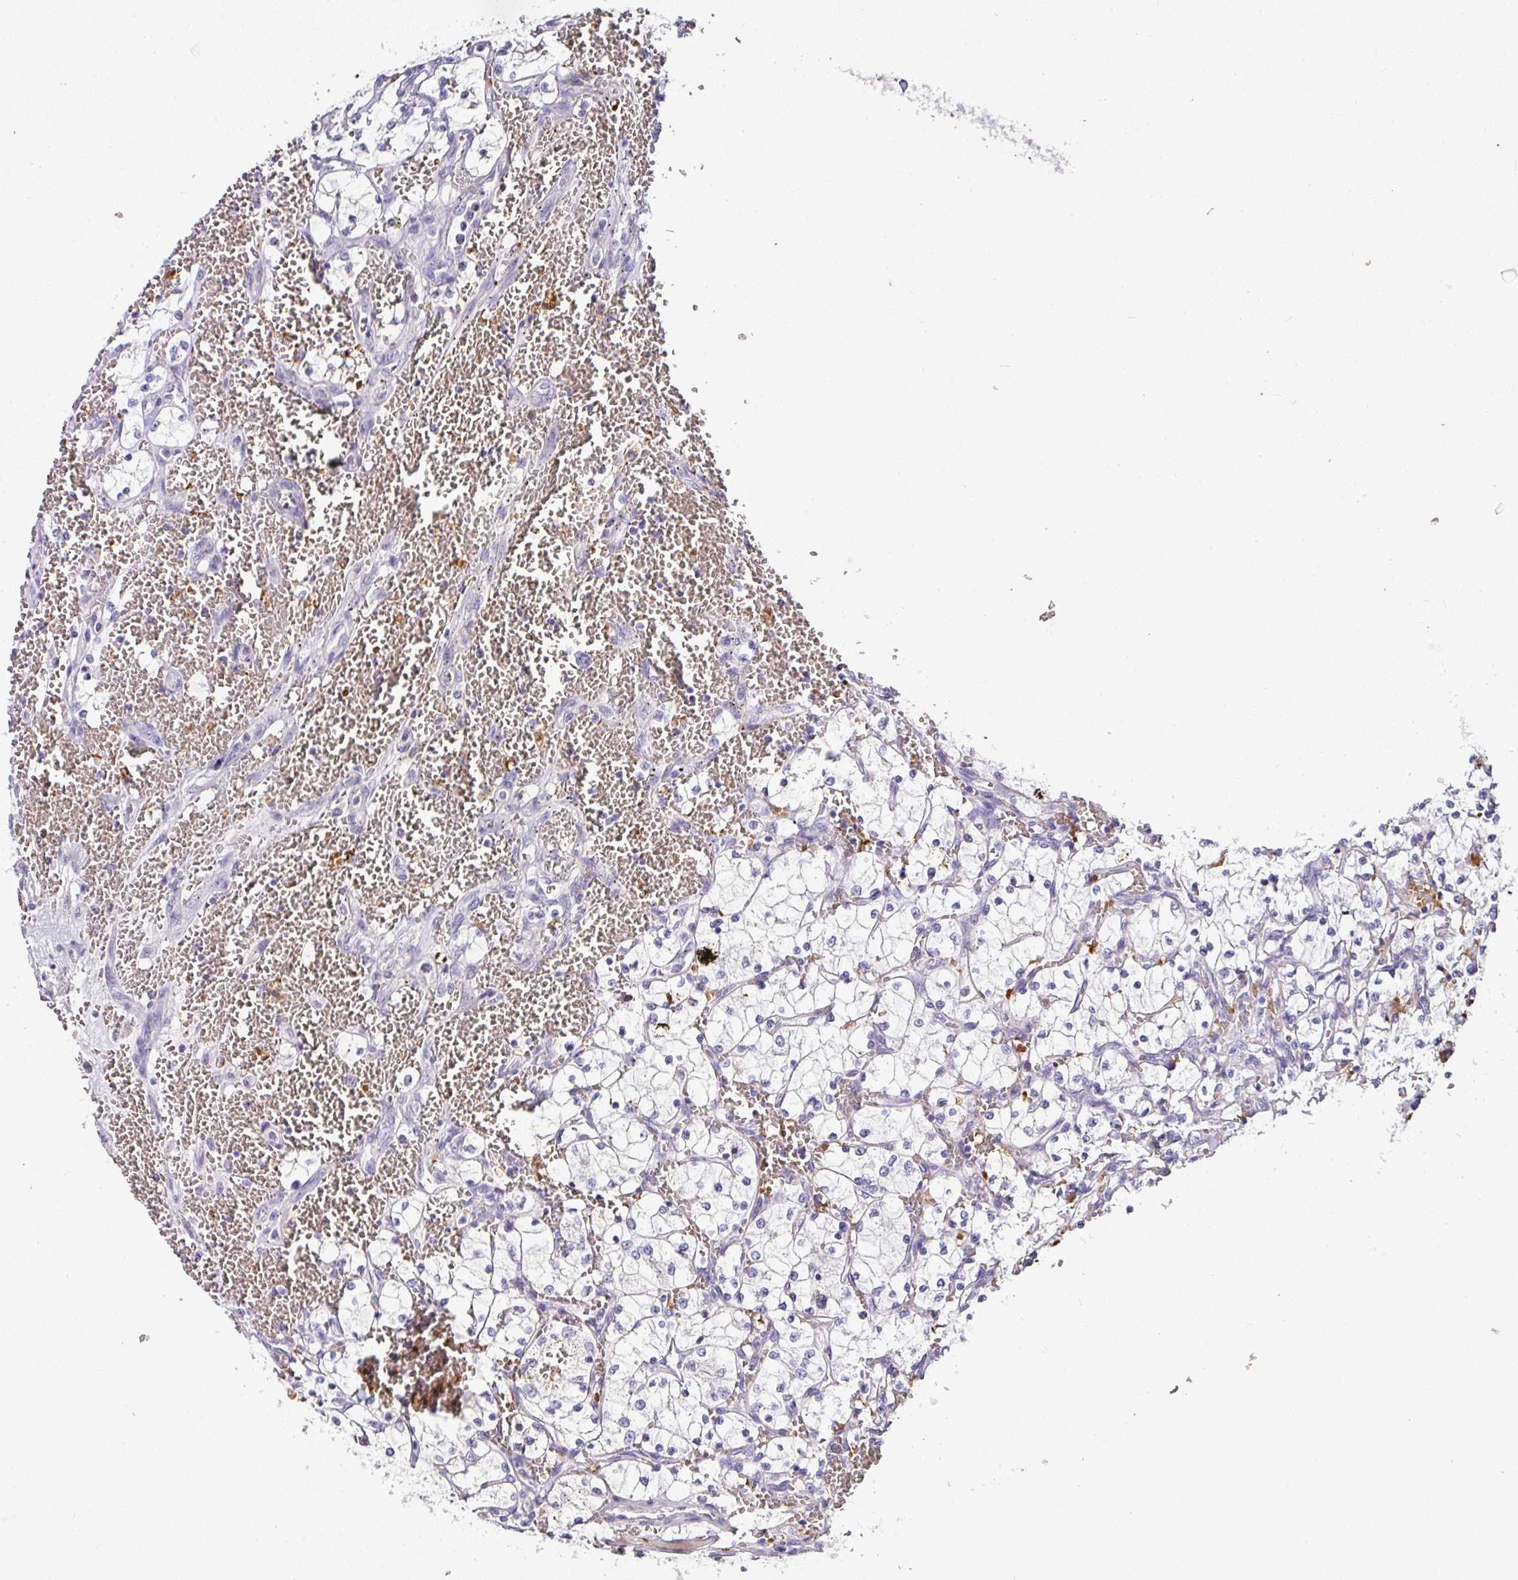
{"staining": {"intensity": "negative", "quantity": "none", "location": "none"}, "tissue": "renal cancer", "cell_type": "Tumor cells", "image_type": "cancer", "snomed": [{"axis": "morphology", "description": "Adenocarcinoma, NOS"}, {"axis": "topography", "description": "Kidney"}], "caption": "Immunohistochemical staining of renal cancer exhibits no significant positivity in tumor cells.", "gene": "NAPSA", "patient": {"sex": "female", "age": 69}}